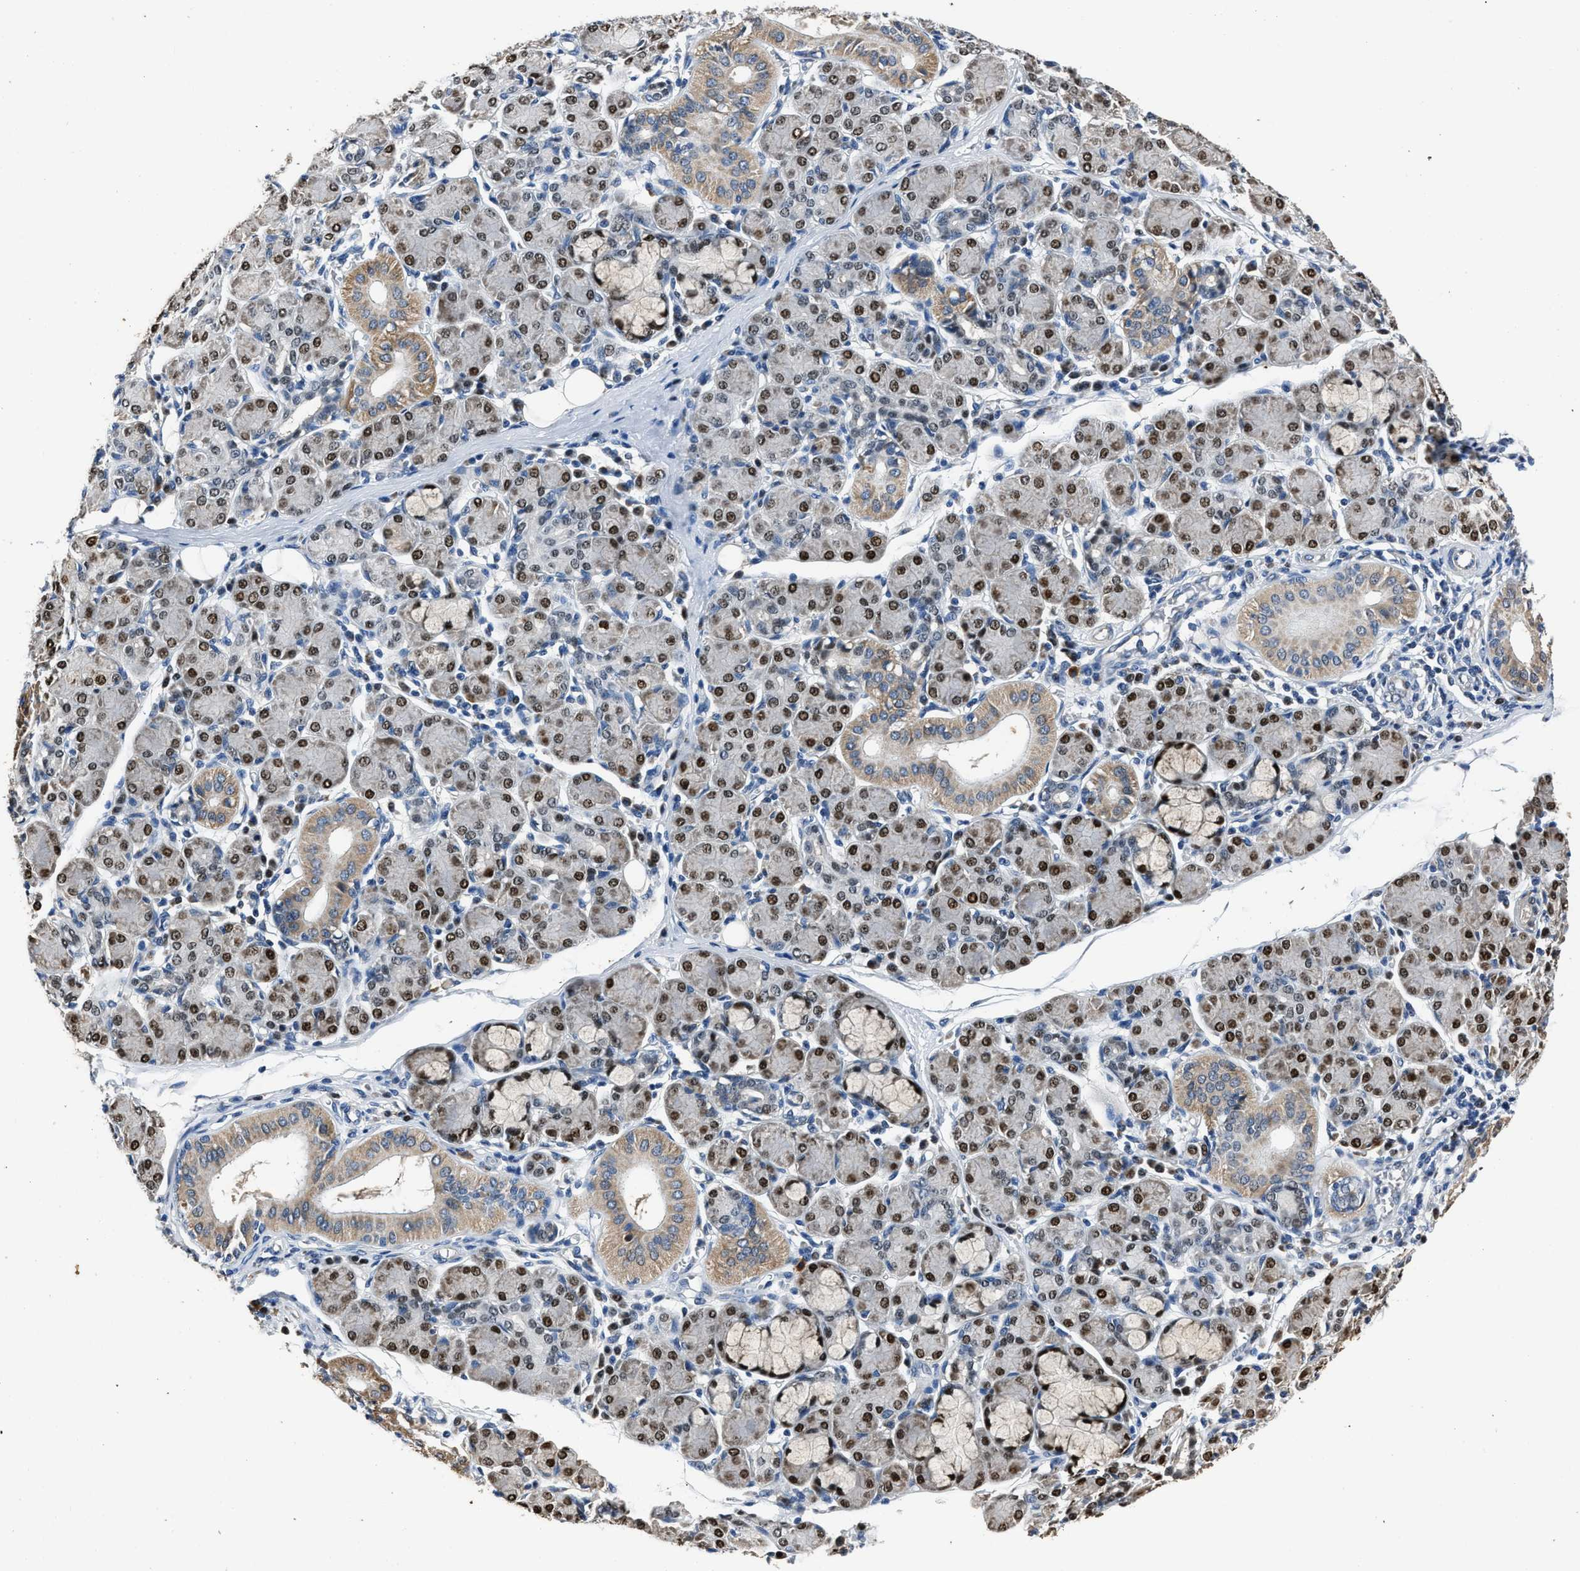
{"staining": {"intensity": "strong", "quantity": "25%-75%", "location": "cytoplasmic/membranous,nuclear"}, "tissue": "salivary gland", "cell_type": "Glandular cells", "image_type": "normal", "snomed": [{"axis": "morphology", "description": "Normal tissue, NOS"}, {"axis": "morphology", "description": "Inflammation, NOS"}, {"axis": "topography", "description": "Lymph node"}, {"axis": "topography", "description": "Salivary gland"}], "caption": "This histopathology image demonstrates IHC staining of unremarkable salivary gland, with high strong cytoplasmic/membranous,nuclear staining in about 25%-75% of glandular cells.", "gene": "NSUN5", "patient": {"sex": "male", "age": 3}}